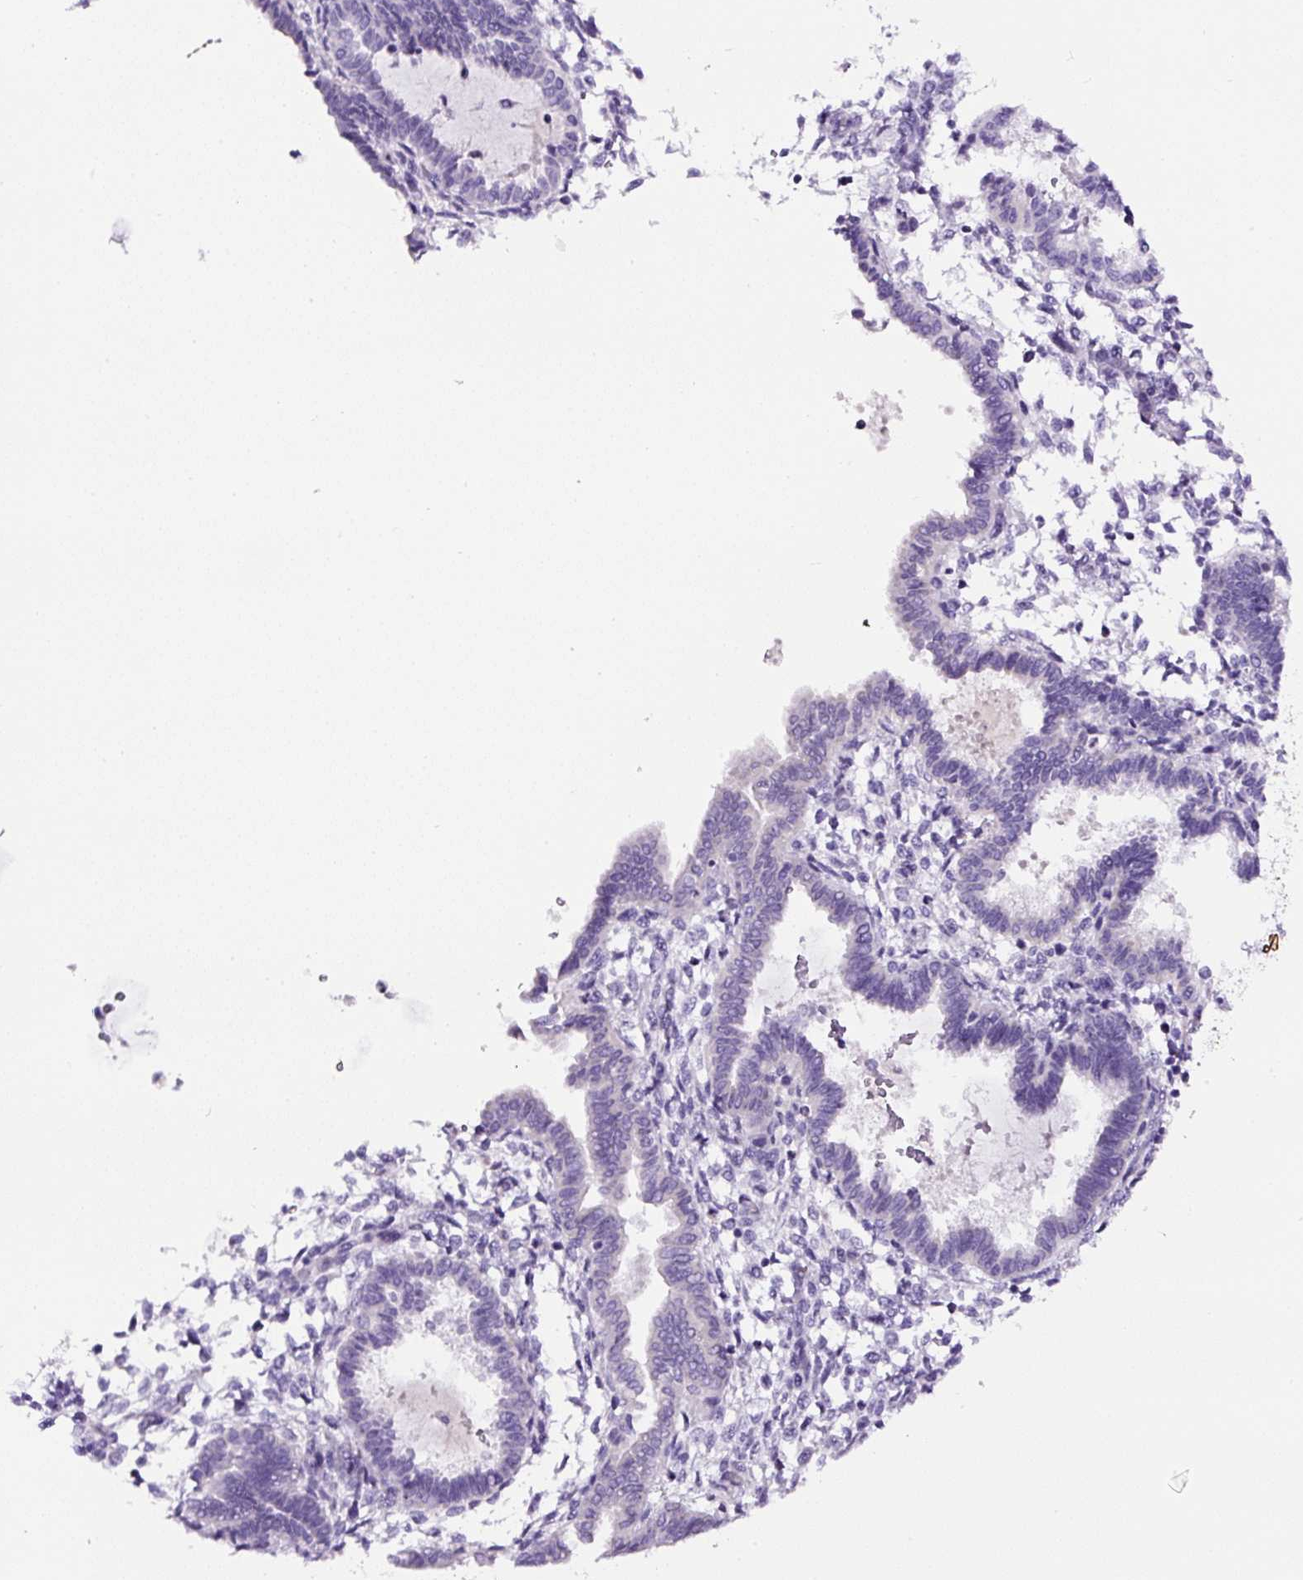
{"staining": {"intensity": "negative", "quantity": "none", "location": "none"}, "tissue": "endometrial cancer", "cell_type": "Tumor cells", "image_type": "cancer", "snomed": [{"axis": "morphology", "description": "Adenocarcinoma, NOS"}, {"axis": "topography", "description": "Uterus"}], "caption": "Endometrial adenocarcinoma was stained to show a protein in brown. There is no significant positivity in tumor cells. (DAB immunohistochemistry with hematoxylin counter stain).", "gene": "SP8", "patient": {"sex": "female", "age": 44}}